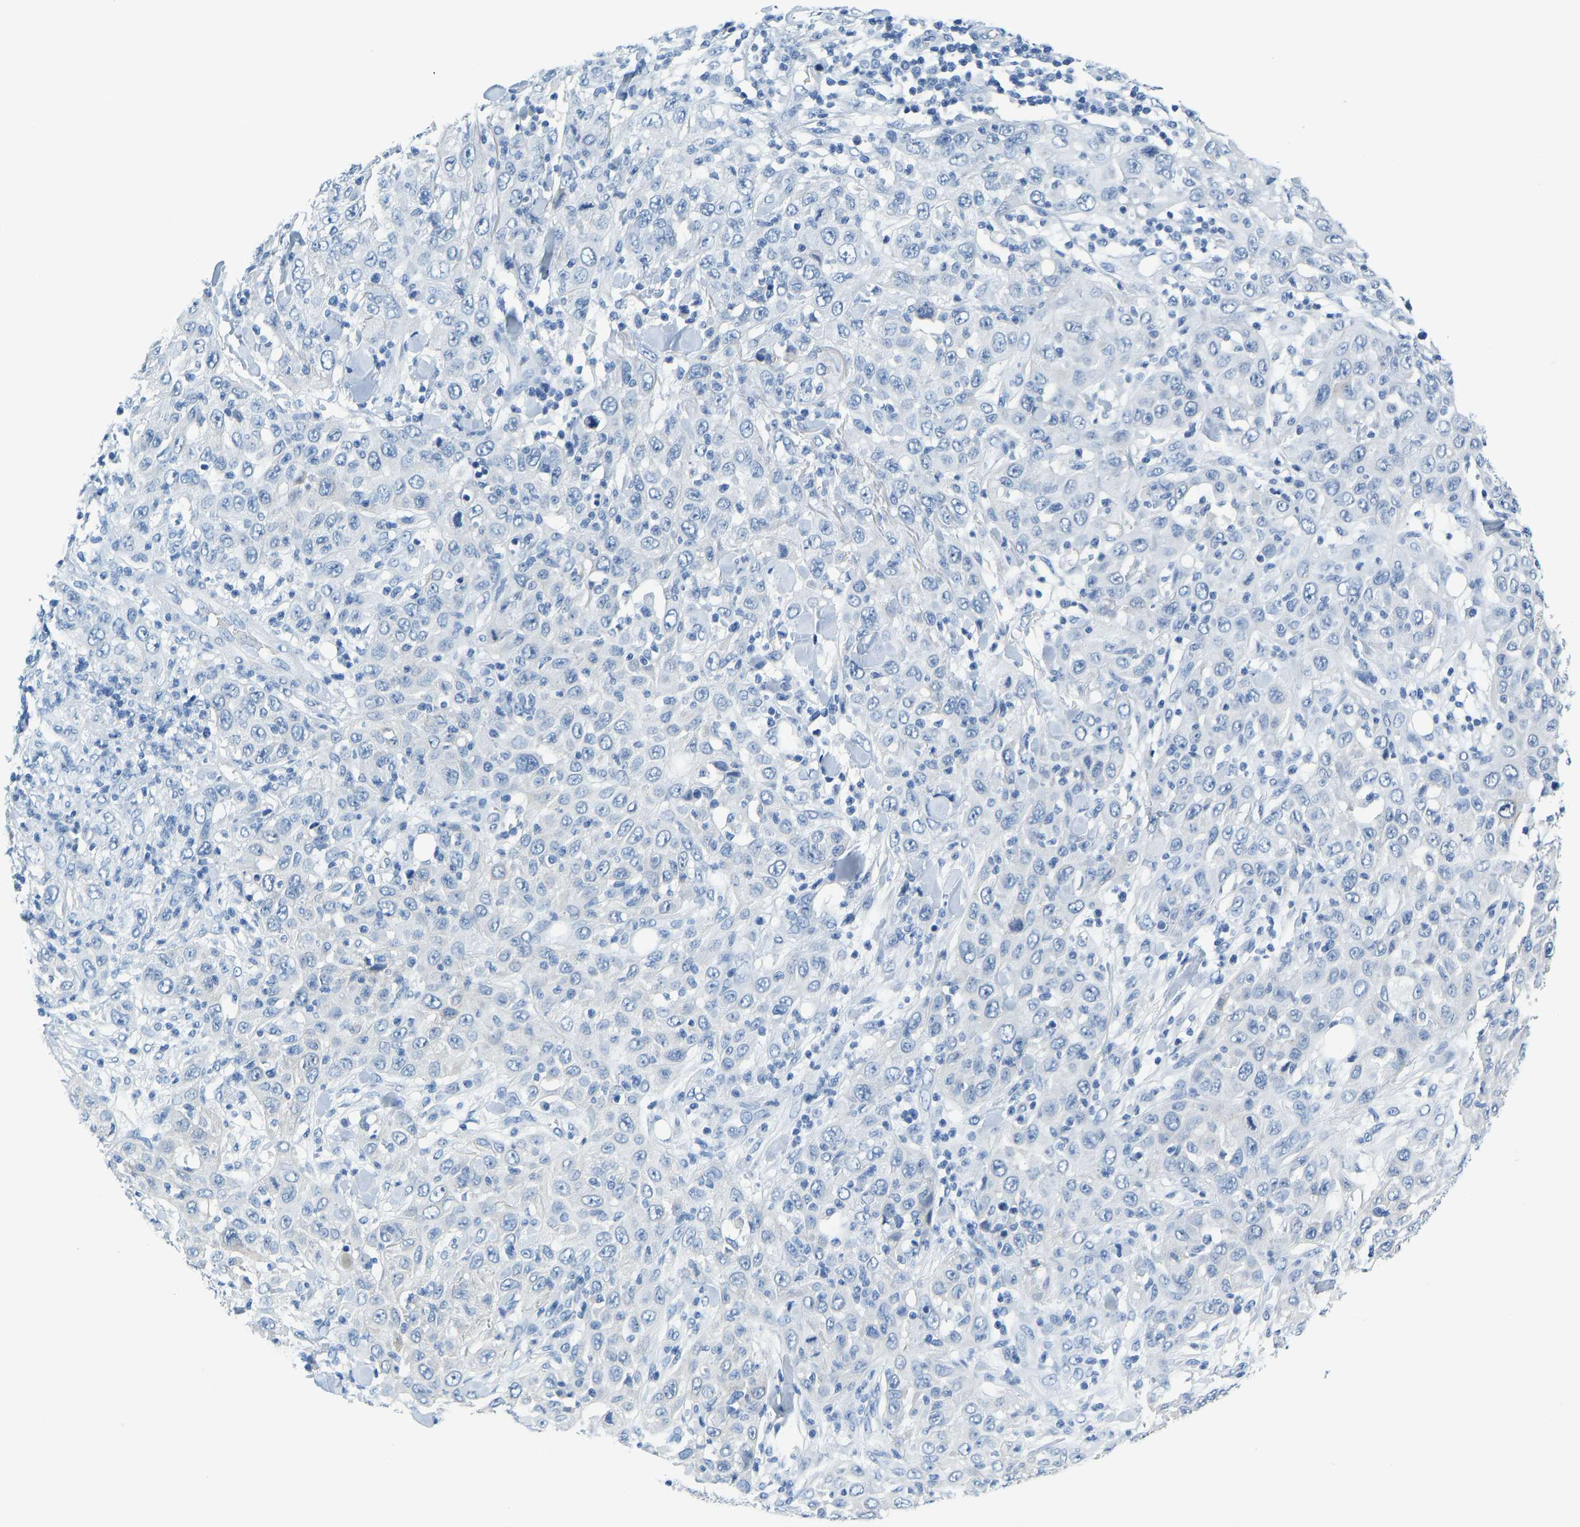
{"staining": {"intensity": "negative", "quantity": "none", "location": "none"}, "tissue": "skin cancer", "cell_type": "Tumor cells", "image_type": "cancer", "snomed": [{"axis": "morphology", "description": "Squamous cell carcinoma, NOS"}, {"axis": "topography", "description": "Skin"}], "caption": "Image shows no significant protein positivity in tumor cells of skin cancer (squamous cell carcinoma).", "gene": "SERPINB3", "patient": {"sex": "female", "age": 88}}